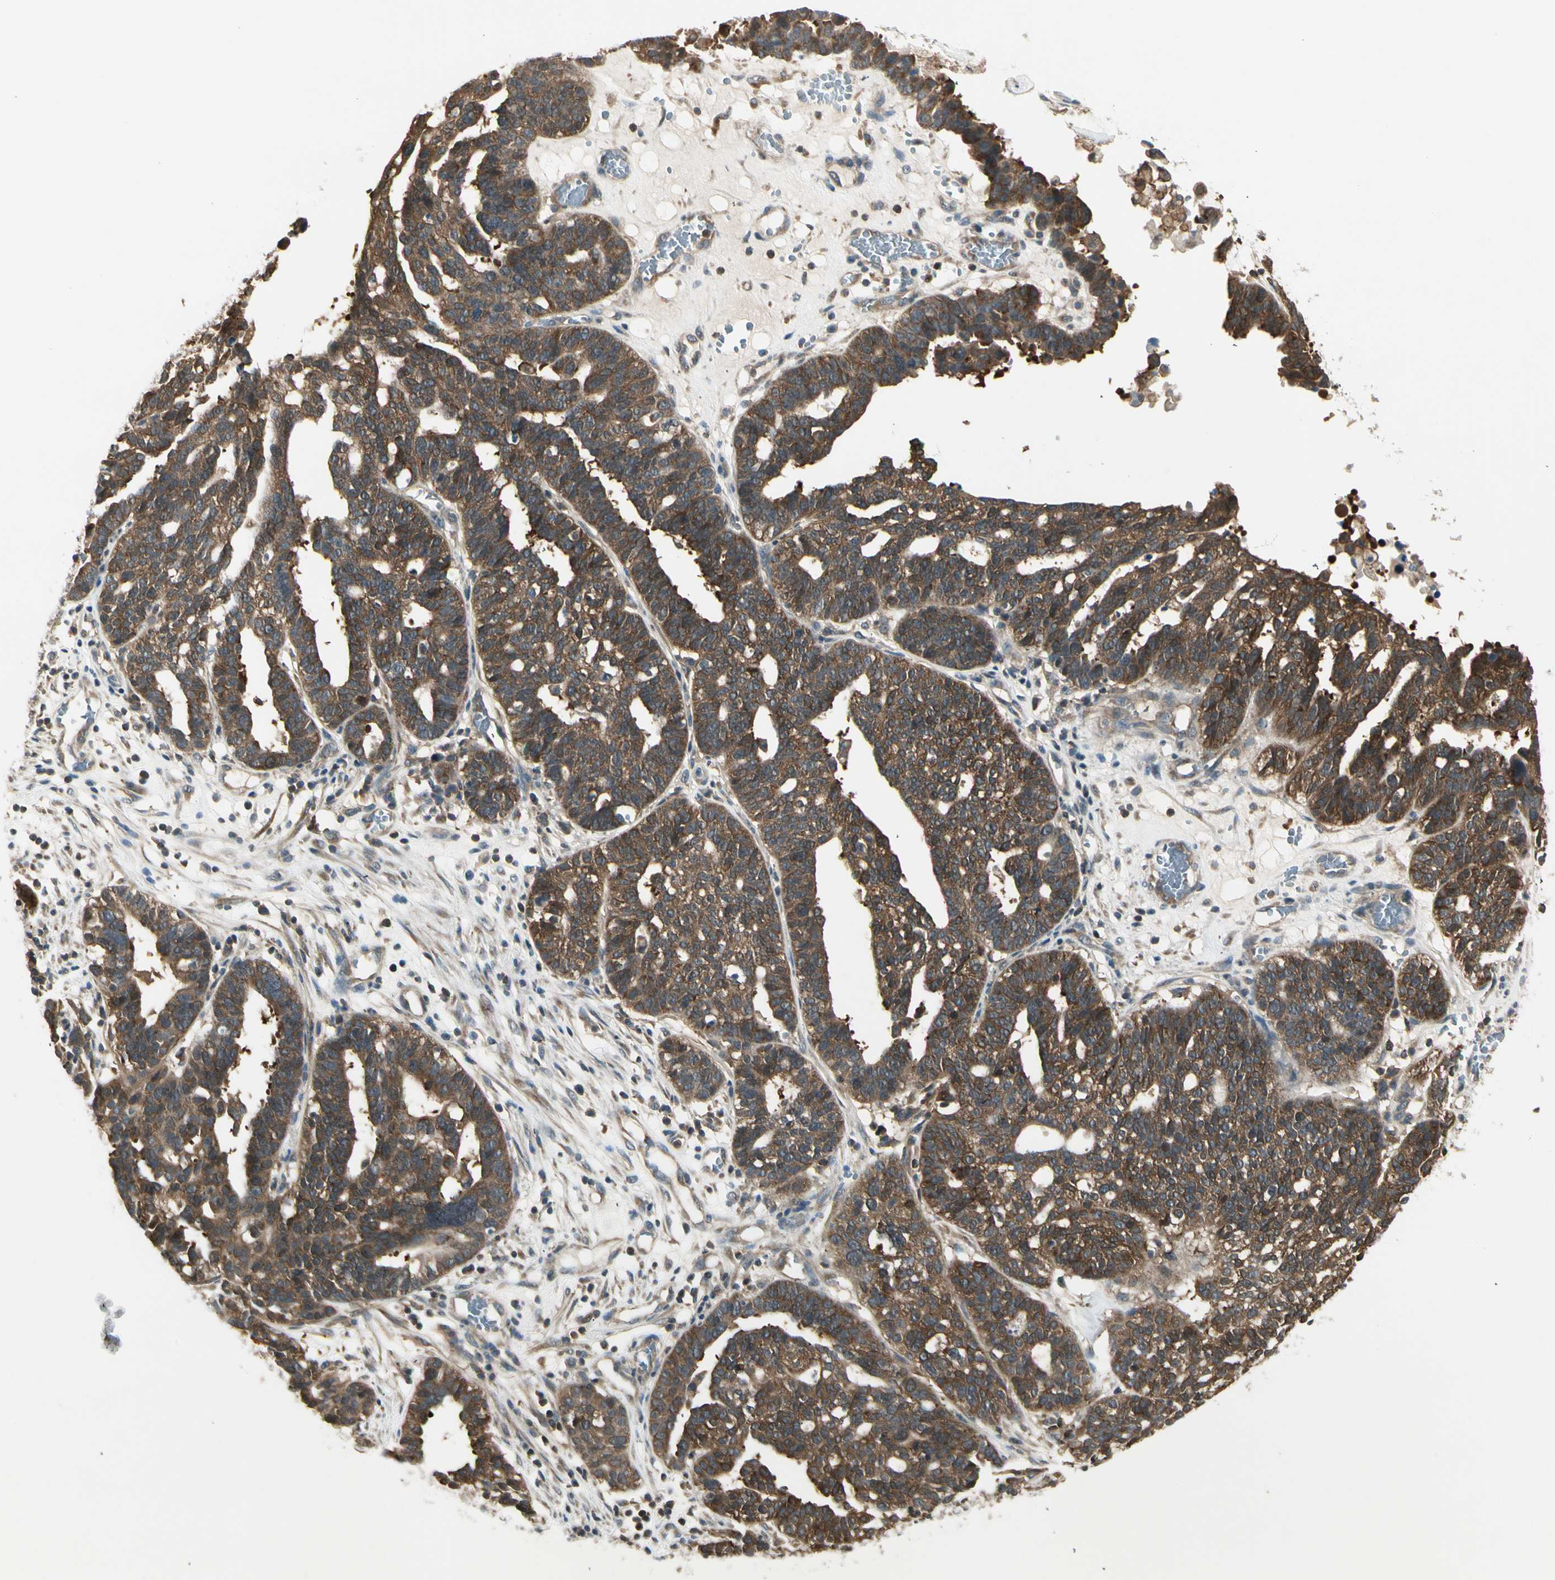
{"staining": {"intensity": "strong", "quantity": ">75%", "location": "cytoplasmic/membranous"}, "tissue": "ovarian cancer", "cell_type": "Tumor cells", "image_type": "cancer", "snomed": [{"axis": "morphology", "description": "Cystadenocarcinoma, serous, NOS"}, {"axis": "topography", "description": "Ovary"}], "caption": "A brown stain highlights strong cytoplasmic/membranous staining of a protein in ovarian serous cystadenocarcinoma tumor cells.", "gene": "OXSR1", "patient": {"sex": "female", "age": 59}}